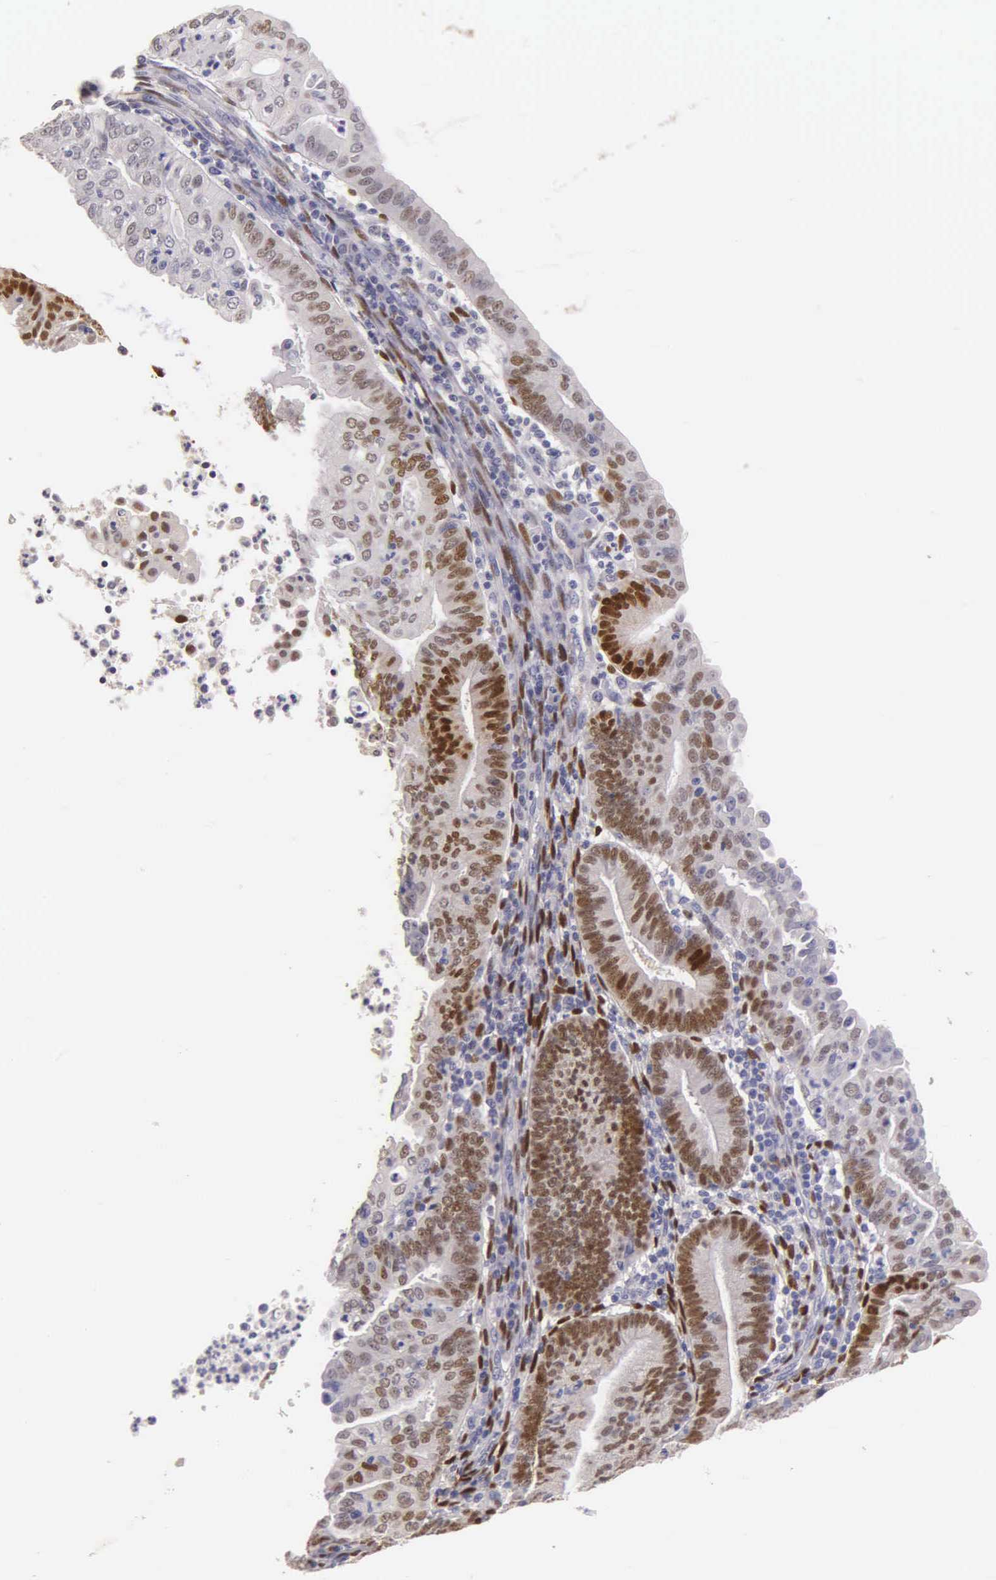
{"staining": {"intensity": "moderate", "quantity": "25%-75%", "location": "nuclear"}, "tissue": "endometrial cancer", "cell_type": "Tumor cells", "image_type": "cancer", "snomed": [{"axis": "morphology", "description": "Adenocarcinoma, NOS"}, {"axis": "topography", "description": "Endometrium"}], "caption": "High-power microscopy captured an IHC micrograph of adenocarcinoma (endometrial), revealing moderate nuclear positivity in about 25%-75% of tumor cells.", "gene": "ESR1", "patient": {"sex": "female", "age": 60}}